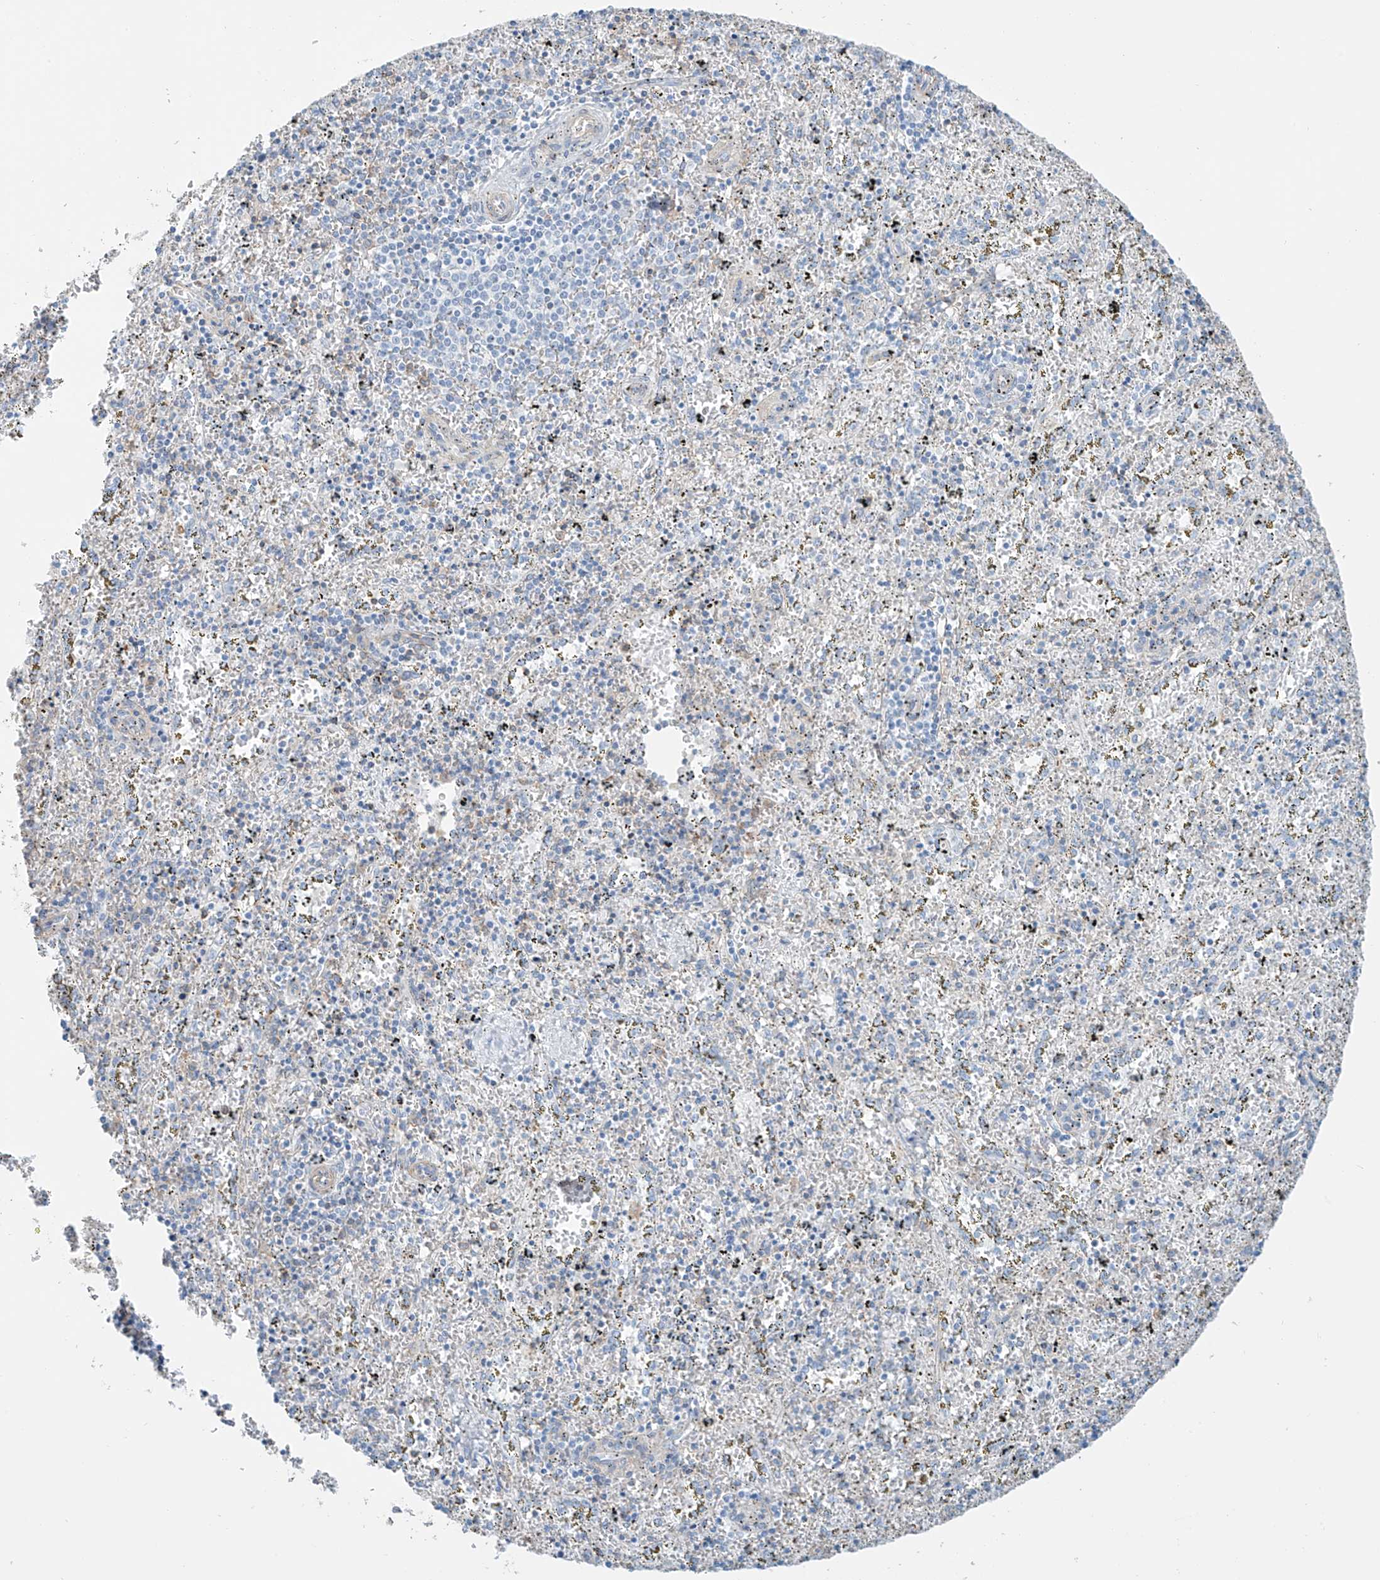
{"staining": {"intensity": "negative", "quantity": "none", "location": "none"}, "tissue": "spleen", "cell_type": "Cells in red pulp", "image_type": "normal", "snomed": [{"axis": "morphology", "description": "Normal tissue, NOS"}, {"axis": "topography", "description": "Spleen"}], "caption": "IHC micrograph of normal human spleen stained for a protein (brown), which demonstrates no staining in cells in red pulp. The staining was performed using DAB to visualize the protein expression in brown, while the nuclei were stained in blue with hematoxylin (Magnification: 20x).", "gene": "ZNF846", "patient": {"sex": "male", "age": 11}}